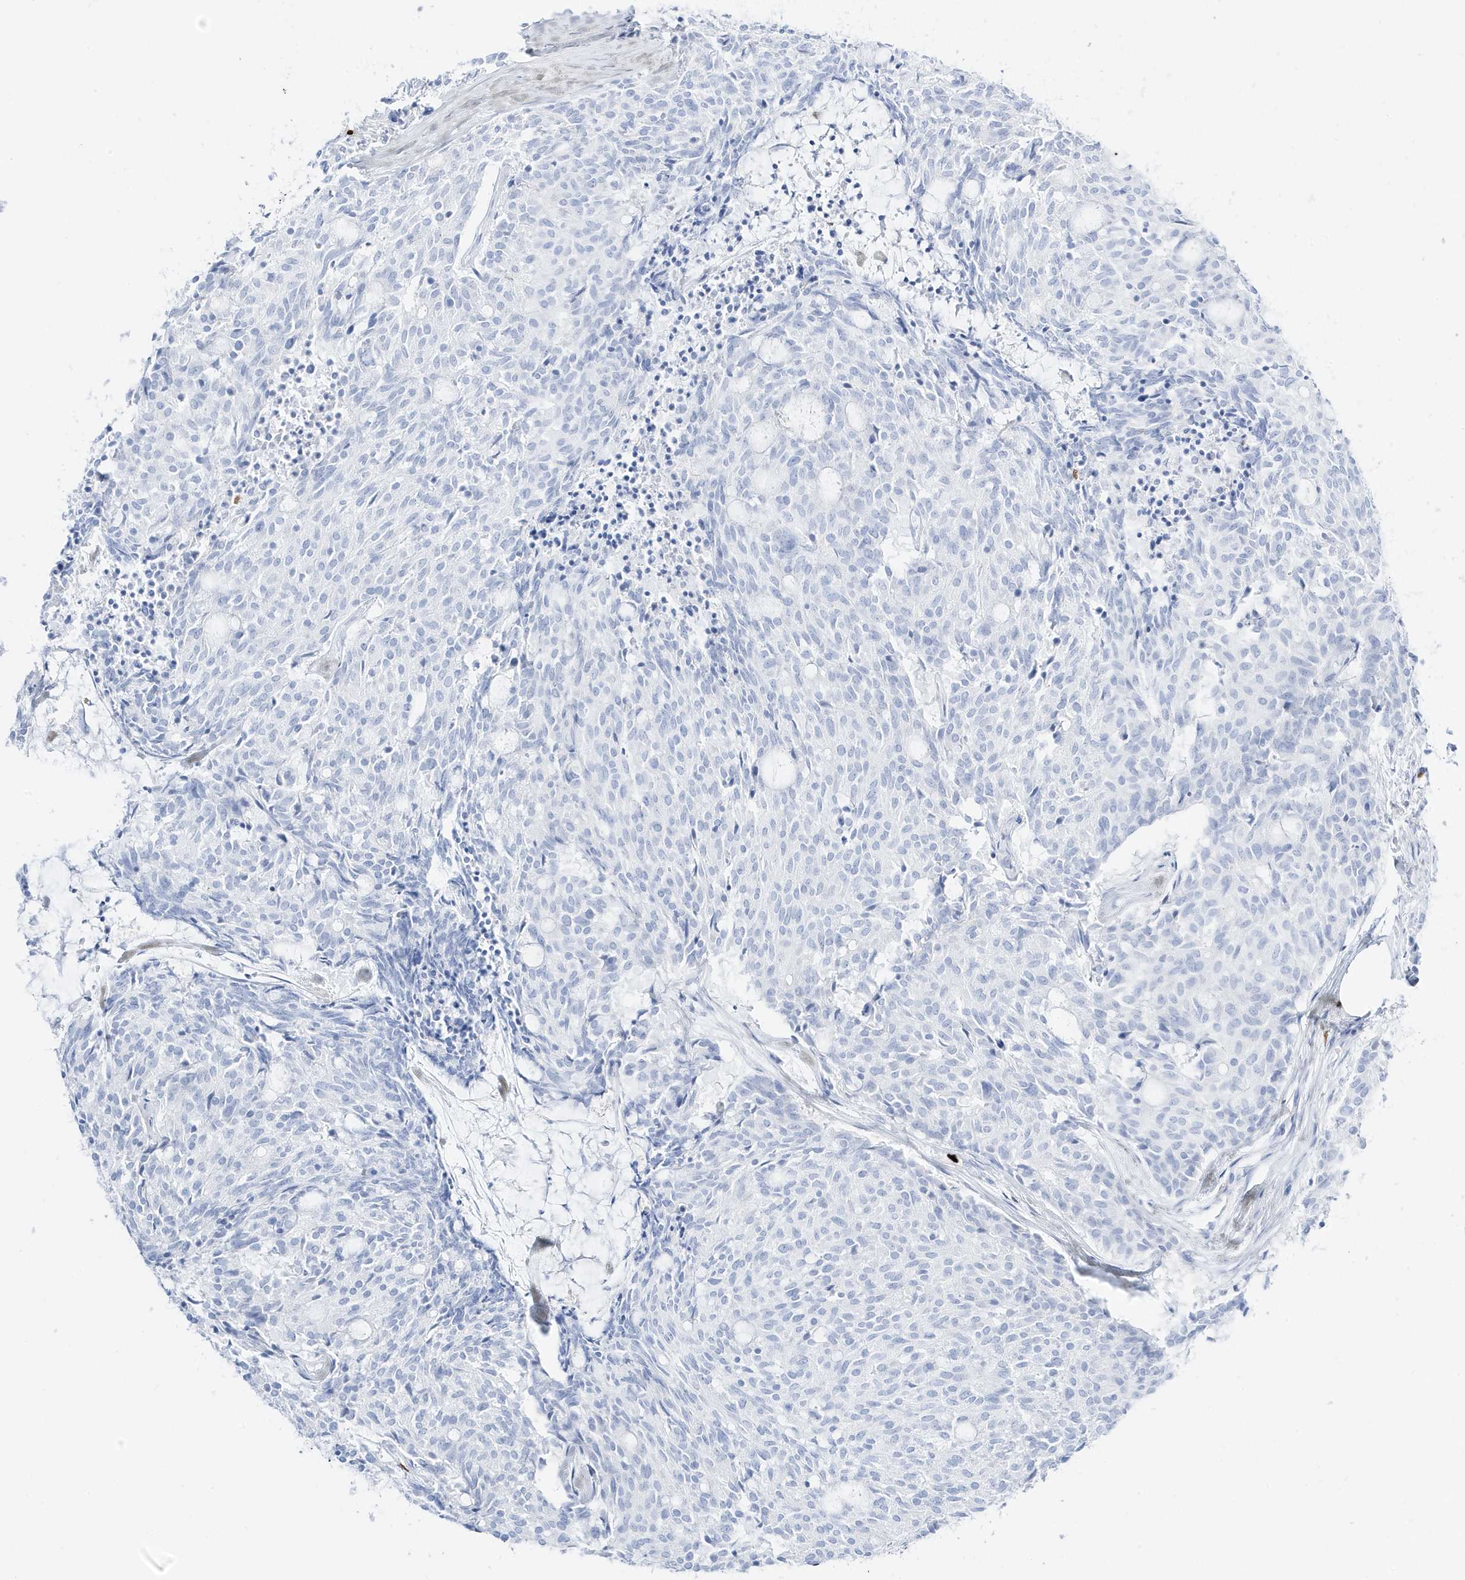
{"staining": {"intensity": "negative", "quantity": "none", "location": "none"}, "tissue": "carcinoid", "cell_type": "Tumor cells", "image_type": "cancer", "snomed": [{"axis": "morphology", "description": "Carcinoid, malignant, NOS"}, {"axis": "topography", "description": "Pancreas"}], "caption": "Immunohistochemical staining of carcinoid reveals no significant staining in tumor cells. (DAB immunohistochemistry, high magnification).", "gene": "MNDA", "patient": {"sex": "female", "age": 54}}